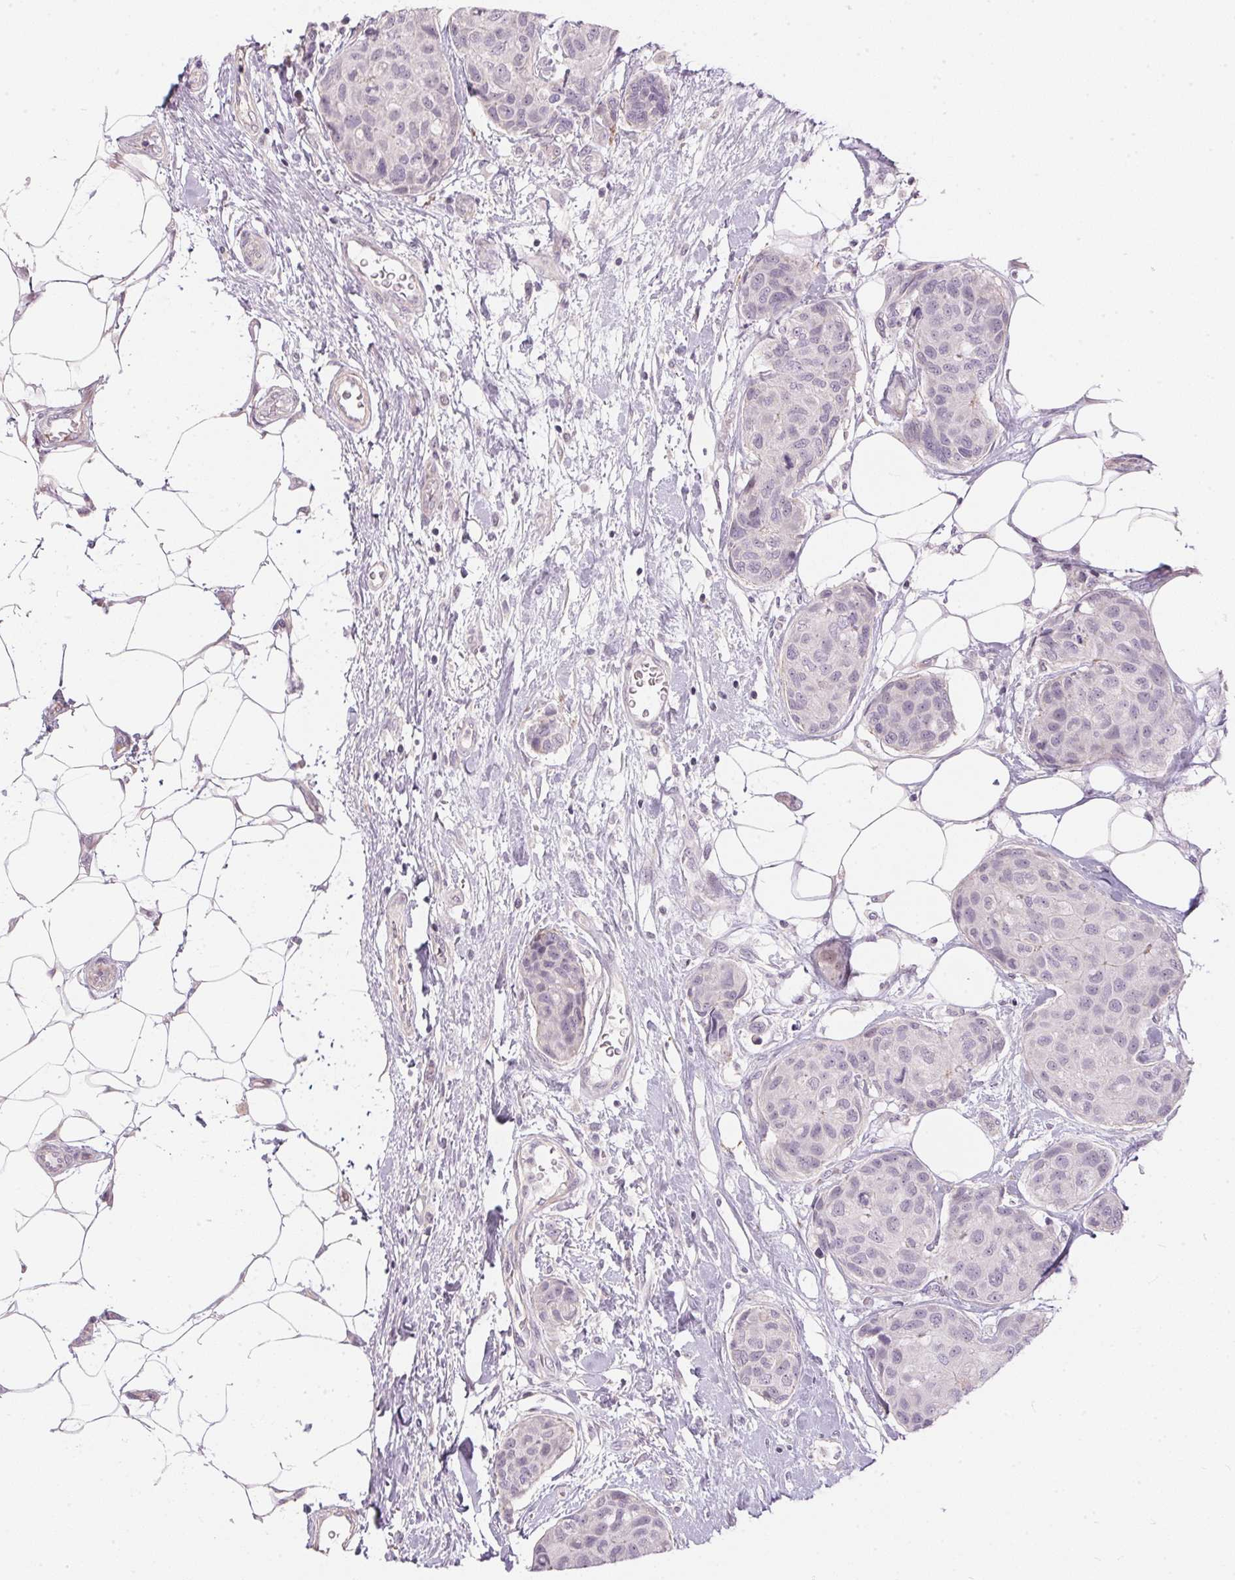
{"staining": {"intensity": "negative", "quantity": "none", "location": "none"}, "tissue": "breast cancer", "cell_type": "Tumor cells", "image_type": "cancer", "snomed": [{"axis": "morphology", "description": "Duct carcinoma"}, {"axis": "topography", "description": "Breast"}], "caption": "Tumor cells are negative for brown protein staining in infiltrating ductal carcinoma (breast). The staining was performed using DAB to visualize the protein expression in brown, while the nuclei were stained in blue with hematoxylin (Magnification: 20x).", "gene": "GDAP1L1", "patient": {"sex": "female", "age": 80}}